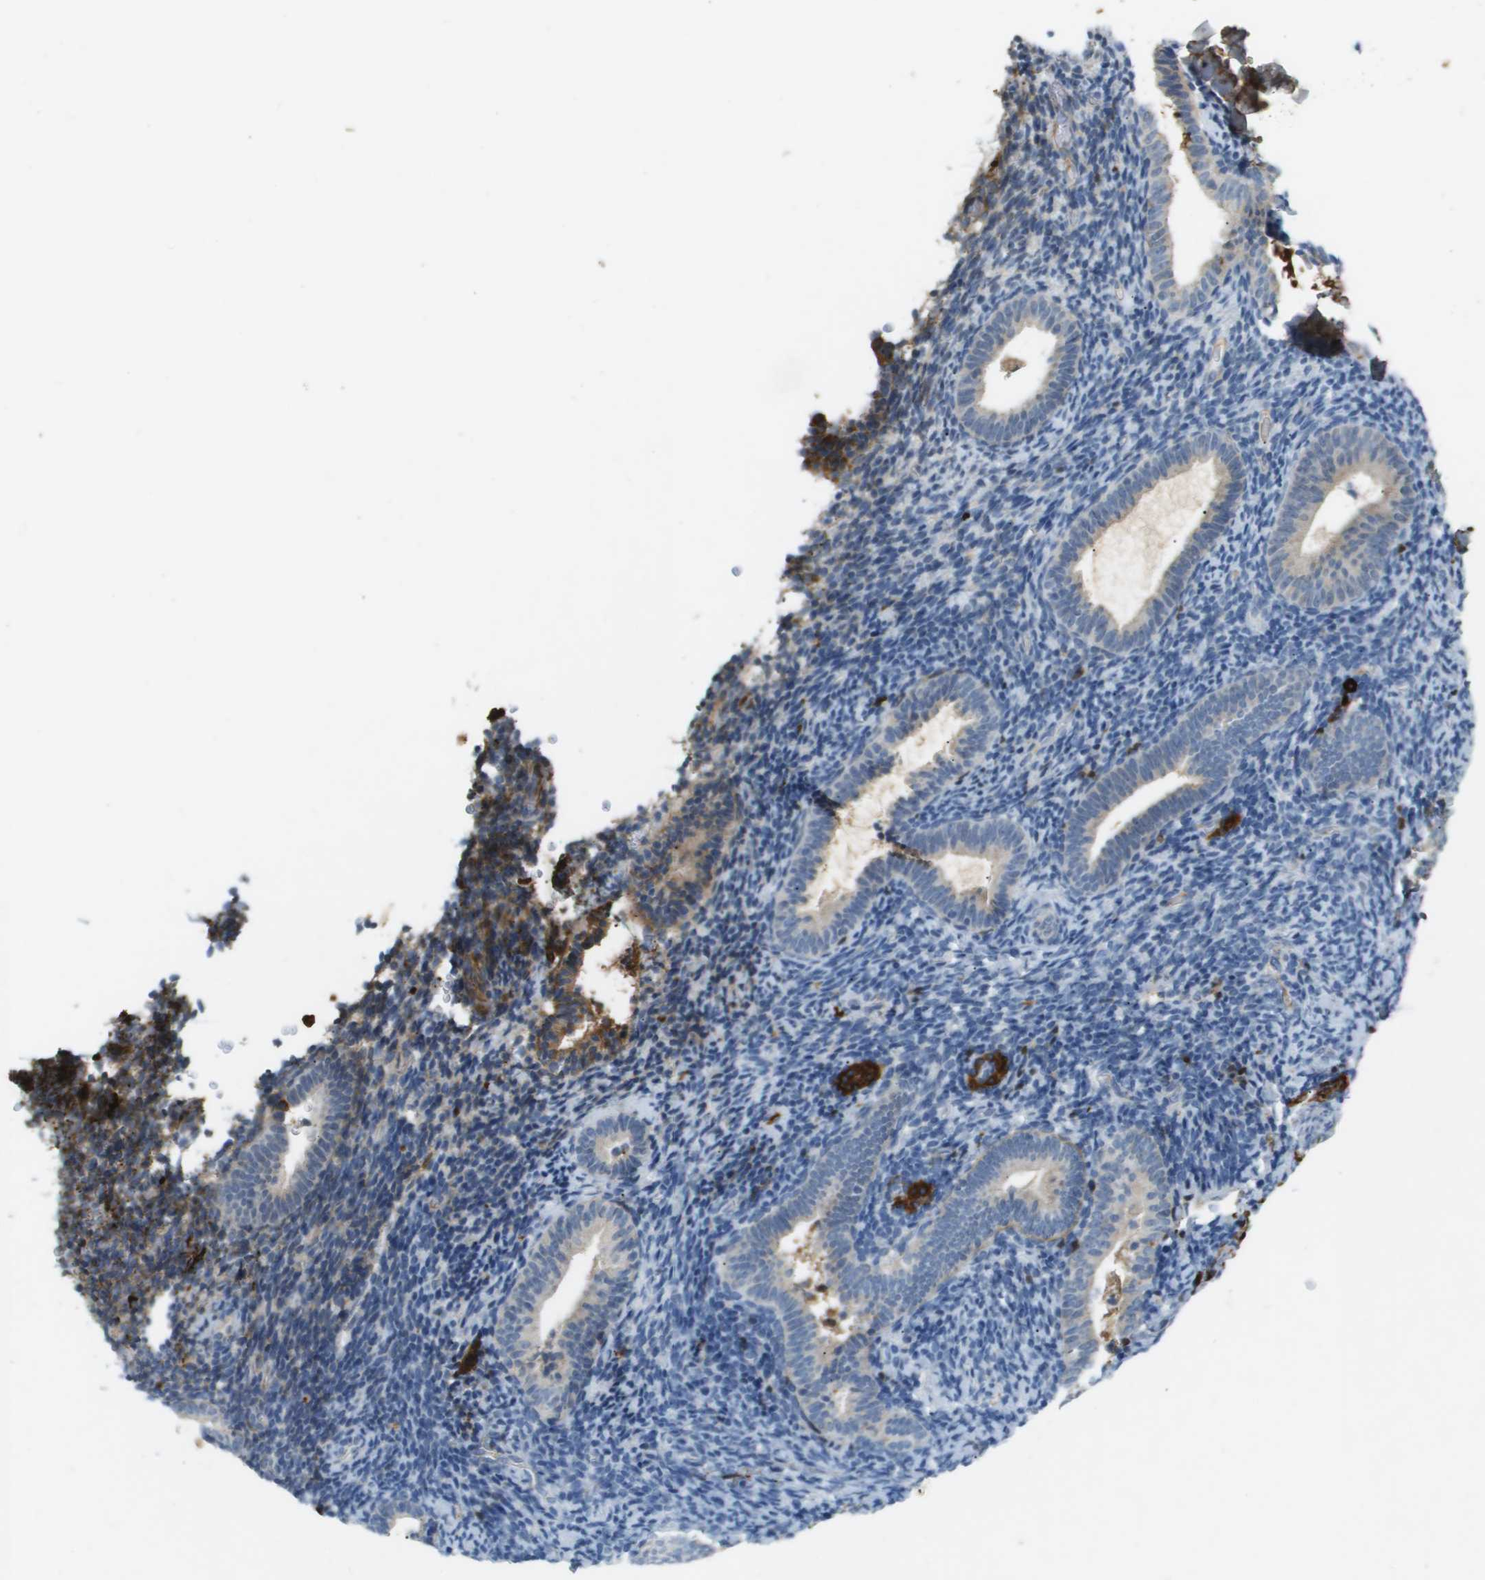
{"staining": {"intensity": "weak", "quantity": "<25%", "location": "cytoplasmic/membranous"}, "tissue": "endometrium", "cell_type": "Cells in endometrial stroma", "image_type": "normal", "snomed": [{"axis": "morphology", "description": "Normal tissue, NOS"}, {"axis": "topography", "description": "Endometrium"}], "caption": "Immunohistochemistry micrograph of unremarkable endometrium stained for a protein (brown), which reveals no staining in cells in endometrial stroma. (Stains: DAB (3,3'-diaminobenzidine) immunohistochemistry with hematoxylin counter stain, Microscopy: brightfield microscopy at high magnification).", "gene": "VTN", "patient": {"sex": "female", "age": 51}}